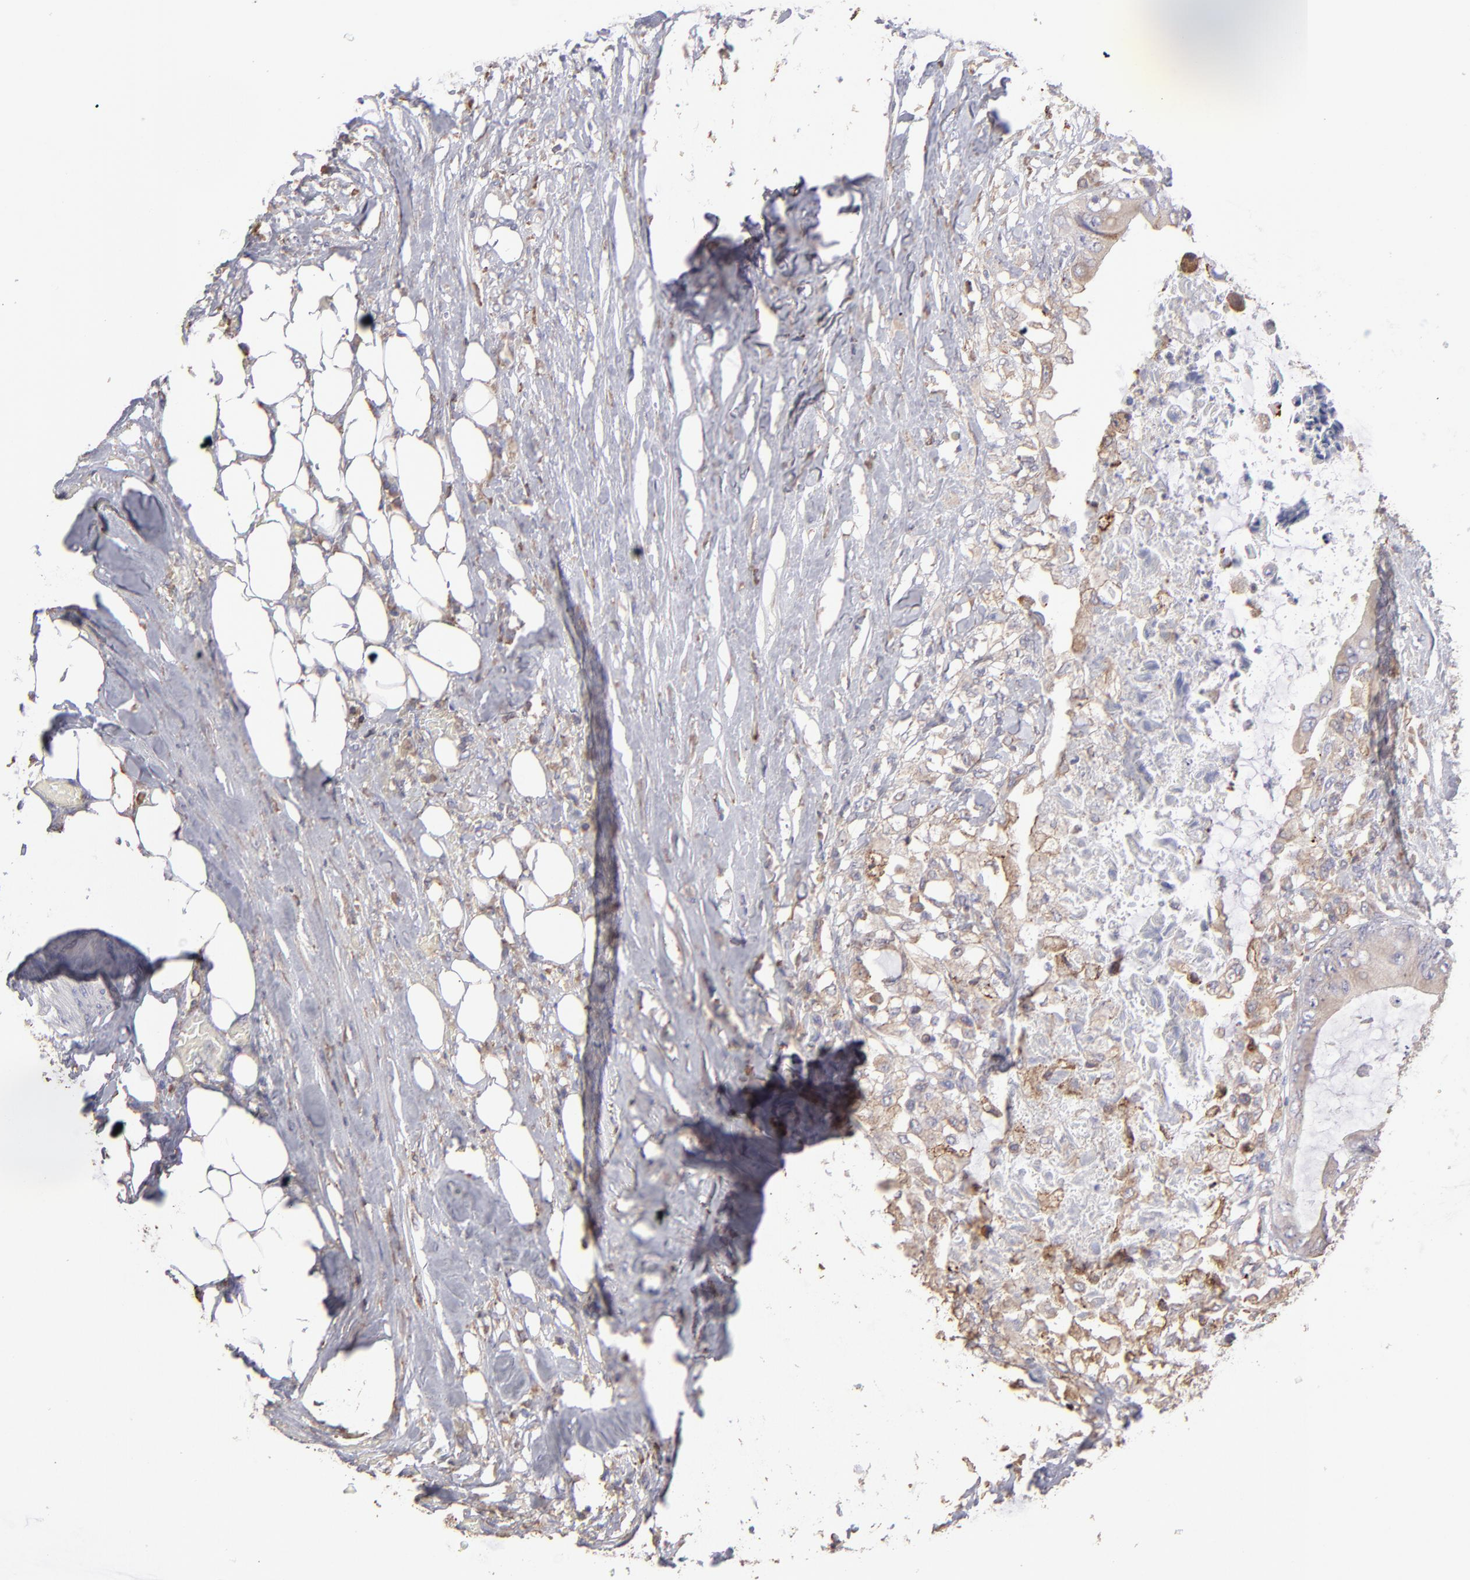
{"staining": {"intensity": "moderate", "quantity": ">75%", "location": "cytoplasmic/membranous"}, "tissue": "colorectal cancer", "cell_type": "Tumor cells", "image_type": "cancer", "snomed": [{"axis": "morphology", "description": "Normal tissue, NOS"}, {"axis": "morphology", "description": "Adenocarcinoma, NOS"}, {"axis": "topography", "description": "Rectum"}, {"axis": "topography", "description": "Peripheral nerve tissue"}], "caption": "This is an image of immunohistochemistry (IHC) staining of colorectal cancer (adenocarcinoma), which shows moderate expression in the cytoplasmic/membranous of tumor cells.", "gene": "CALR", "patient": {"sex": "female", "age": 77}}